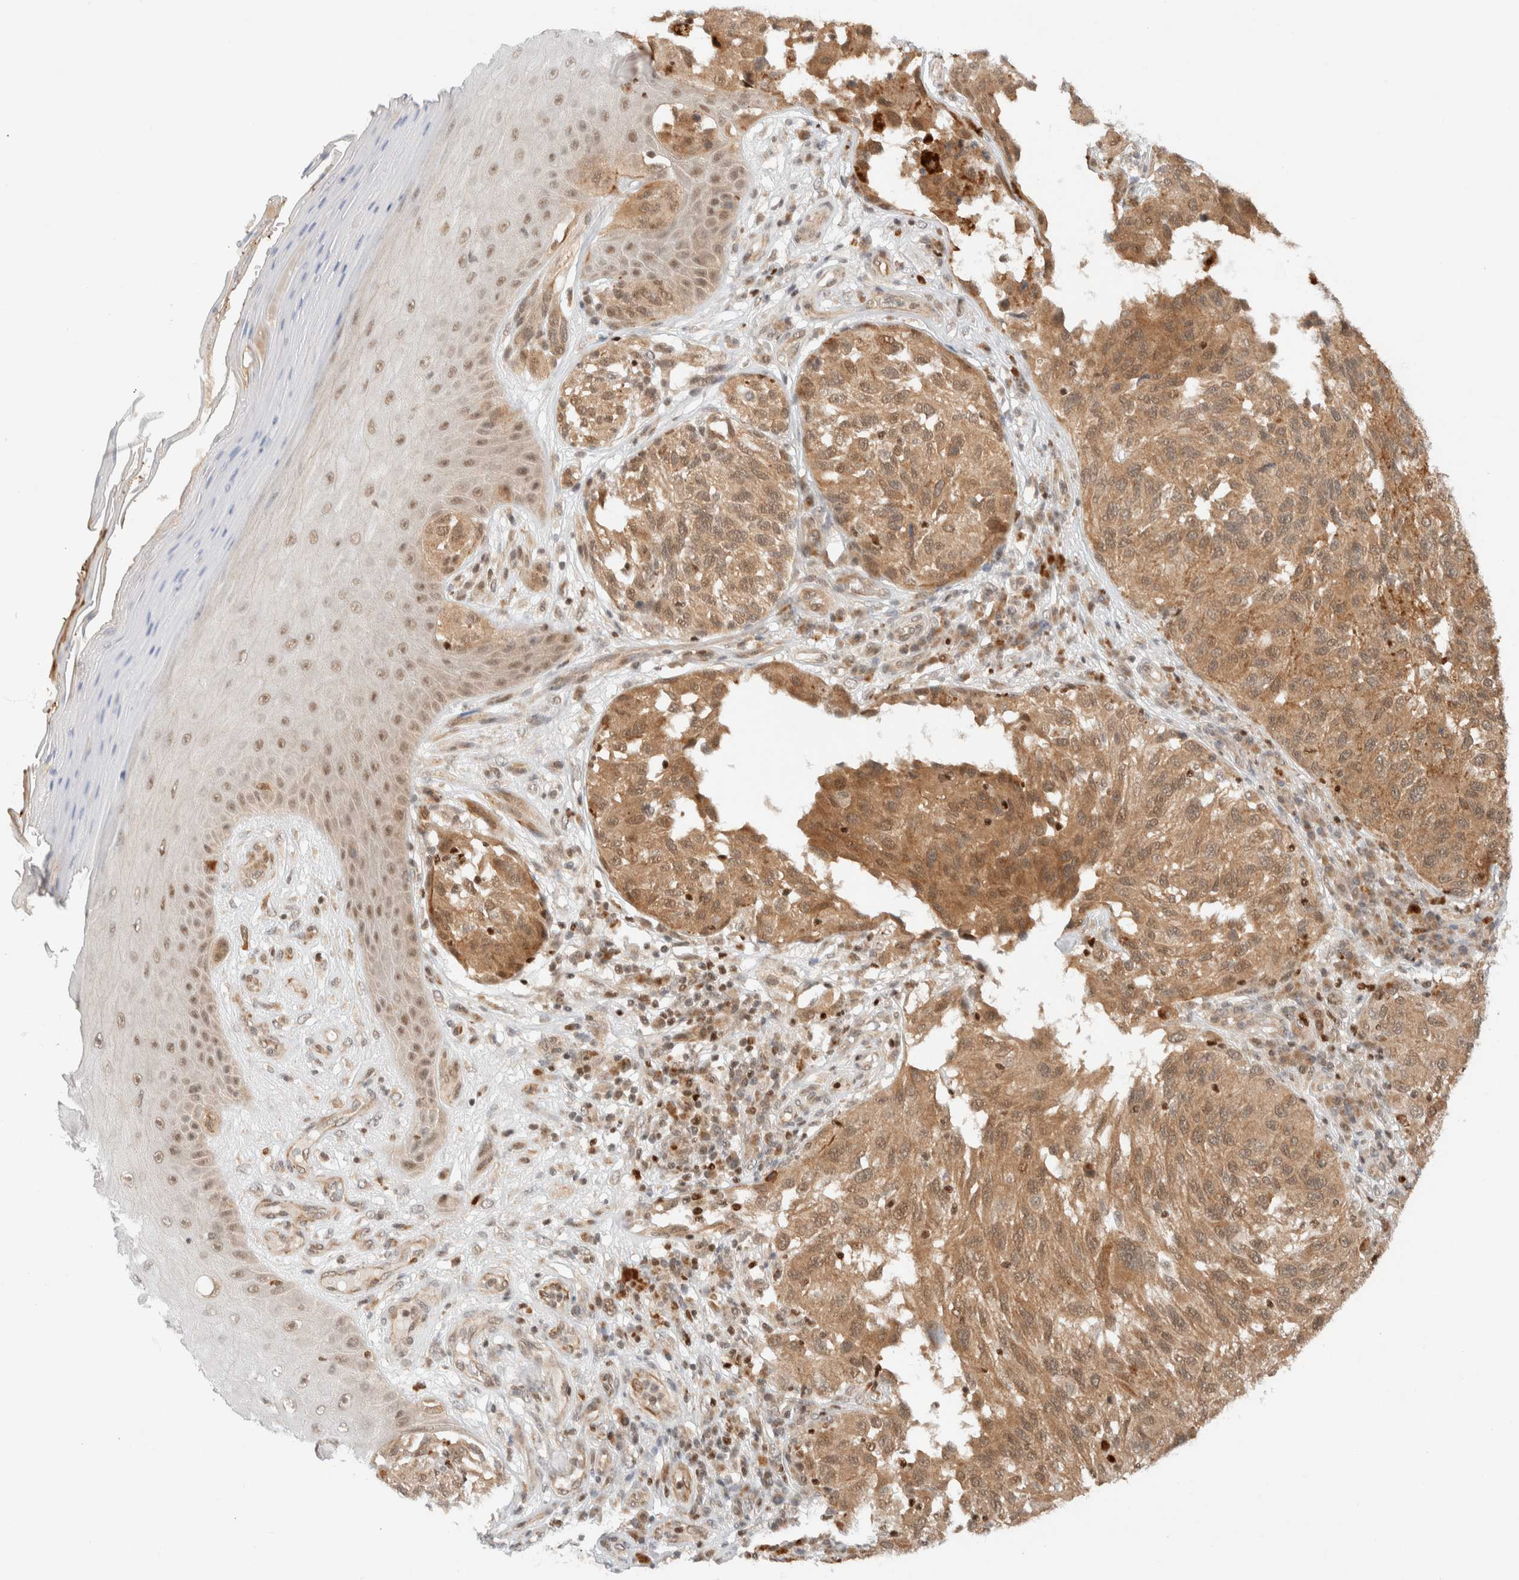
{"staining": {"intensity": "moderate", "quantity": ">75%", "location": "cytoplasmic/membranous"}, "tissue": "melanoma", "cell_type": "Tumor cells", "image_type": "cancer", "snomed": [{"axis": "morphology", "description": "Malignant melanoma, NOS"}, {"axis": "topography", "description": "Skin"}], "caption": "Immunohistochemical staining of malignant melanoma displays medium levels of moderate cytoplasmic/membranous positivity in approximately >75% of tumor cells.", "gene": "C8orf76", "patient": {"sex": "female", "age": 73}}